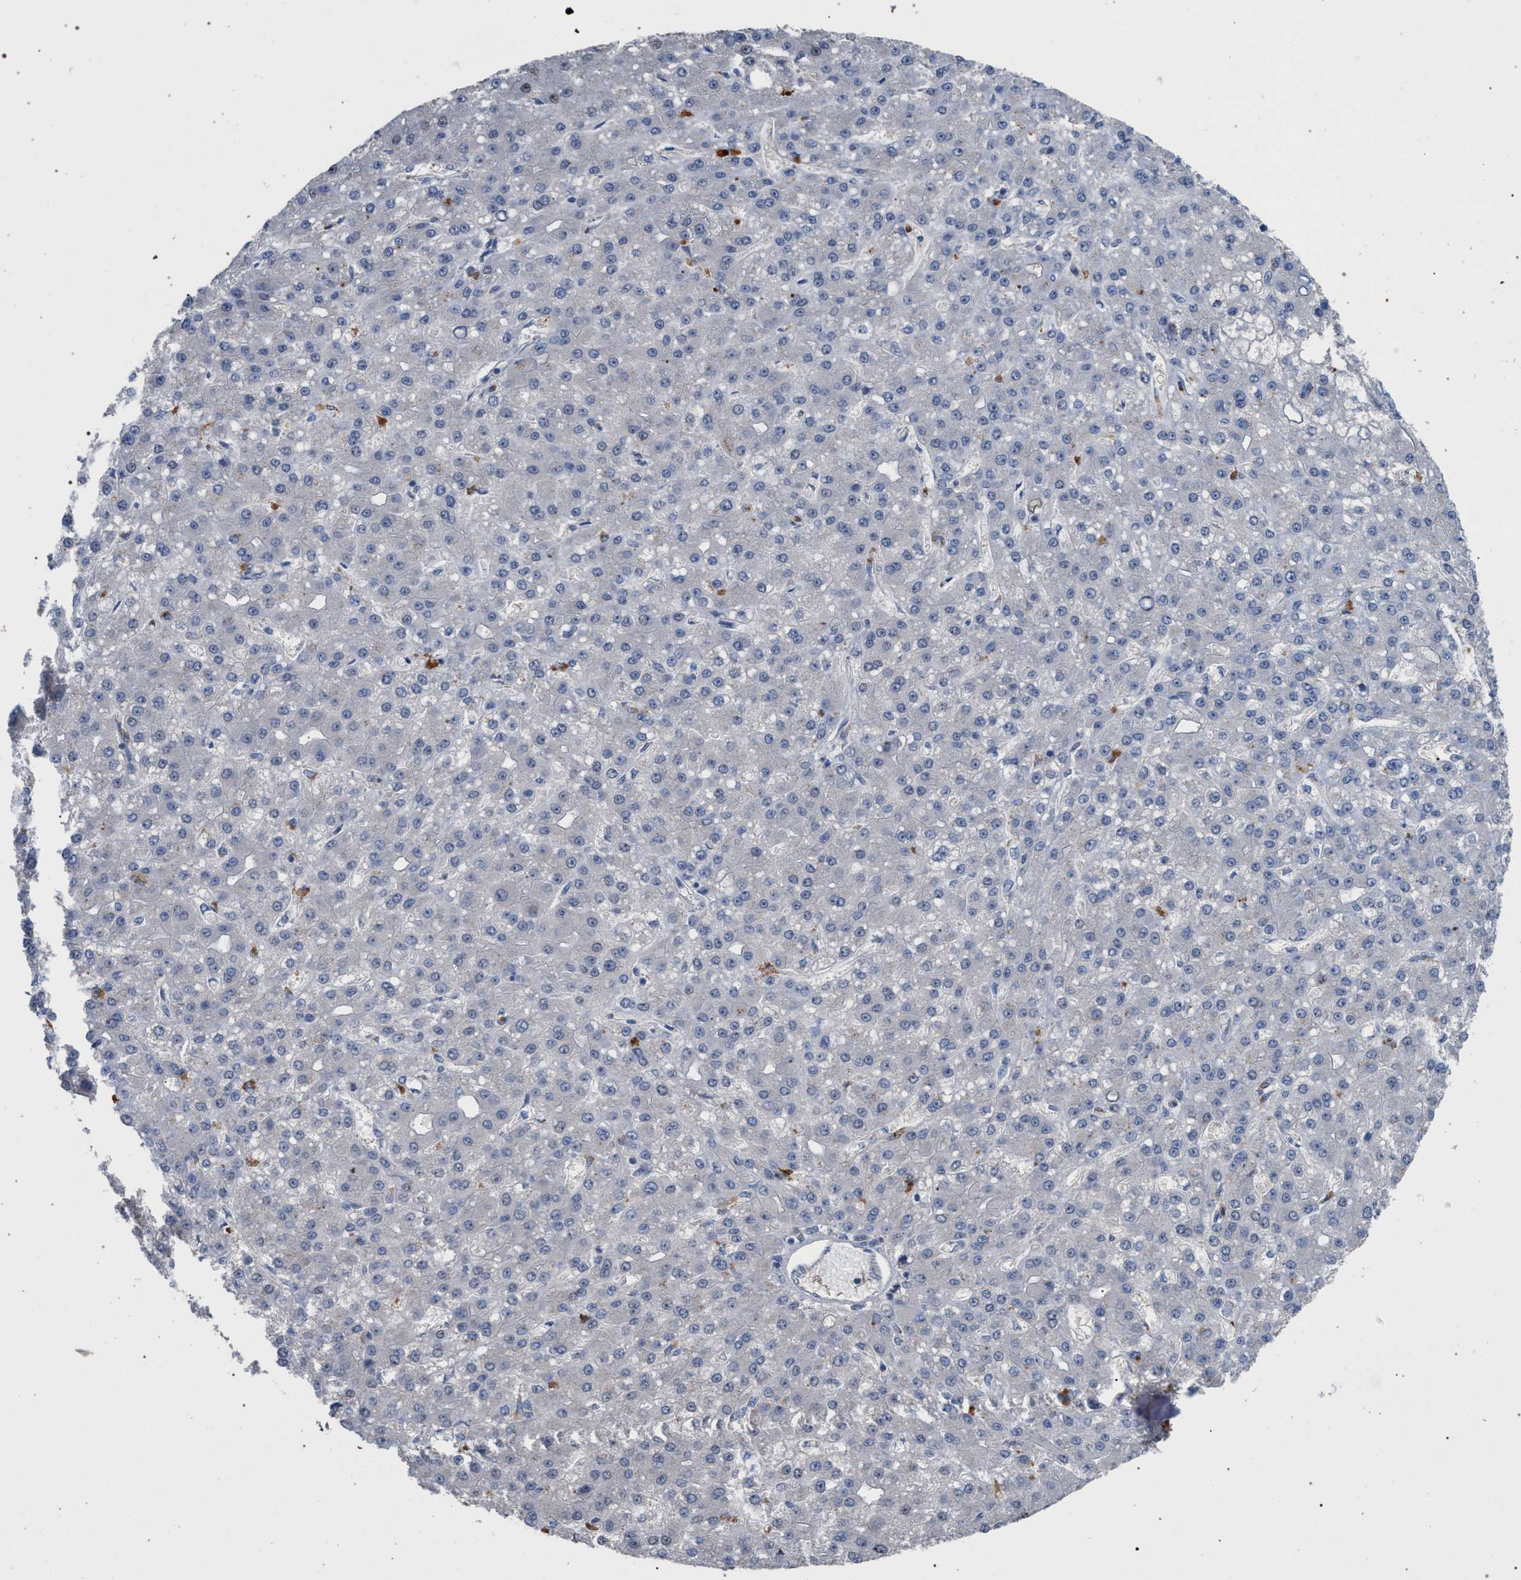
{"staining": {"intensity": "negative", "quantity": "none", "location": "none"}, "tissue": "liver cancer", "cell_type": "Tumor cells", "image_type": "cancer", "snomed": [{"axis": "morphology", "description": "Carcinoma, Hepatocellular, NOS"}, {"axis": "topography", "description": "Liver"}], "caption": "This is an IHC micrograph of human liver hepatocellular carcinoma. There is no staining in tumor cells.", "gene": "TECPR1", "patient": {"sex": "male", "age": 67}}